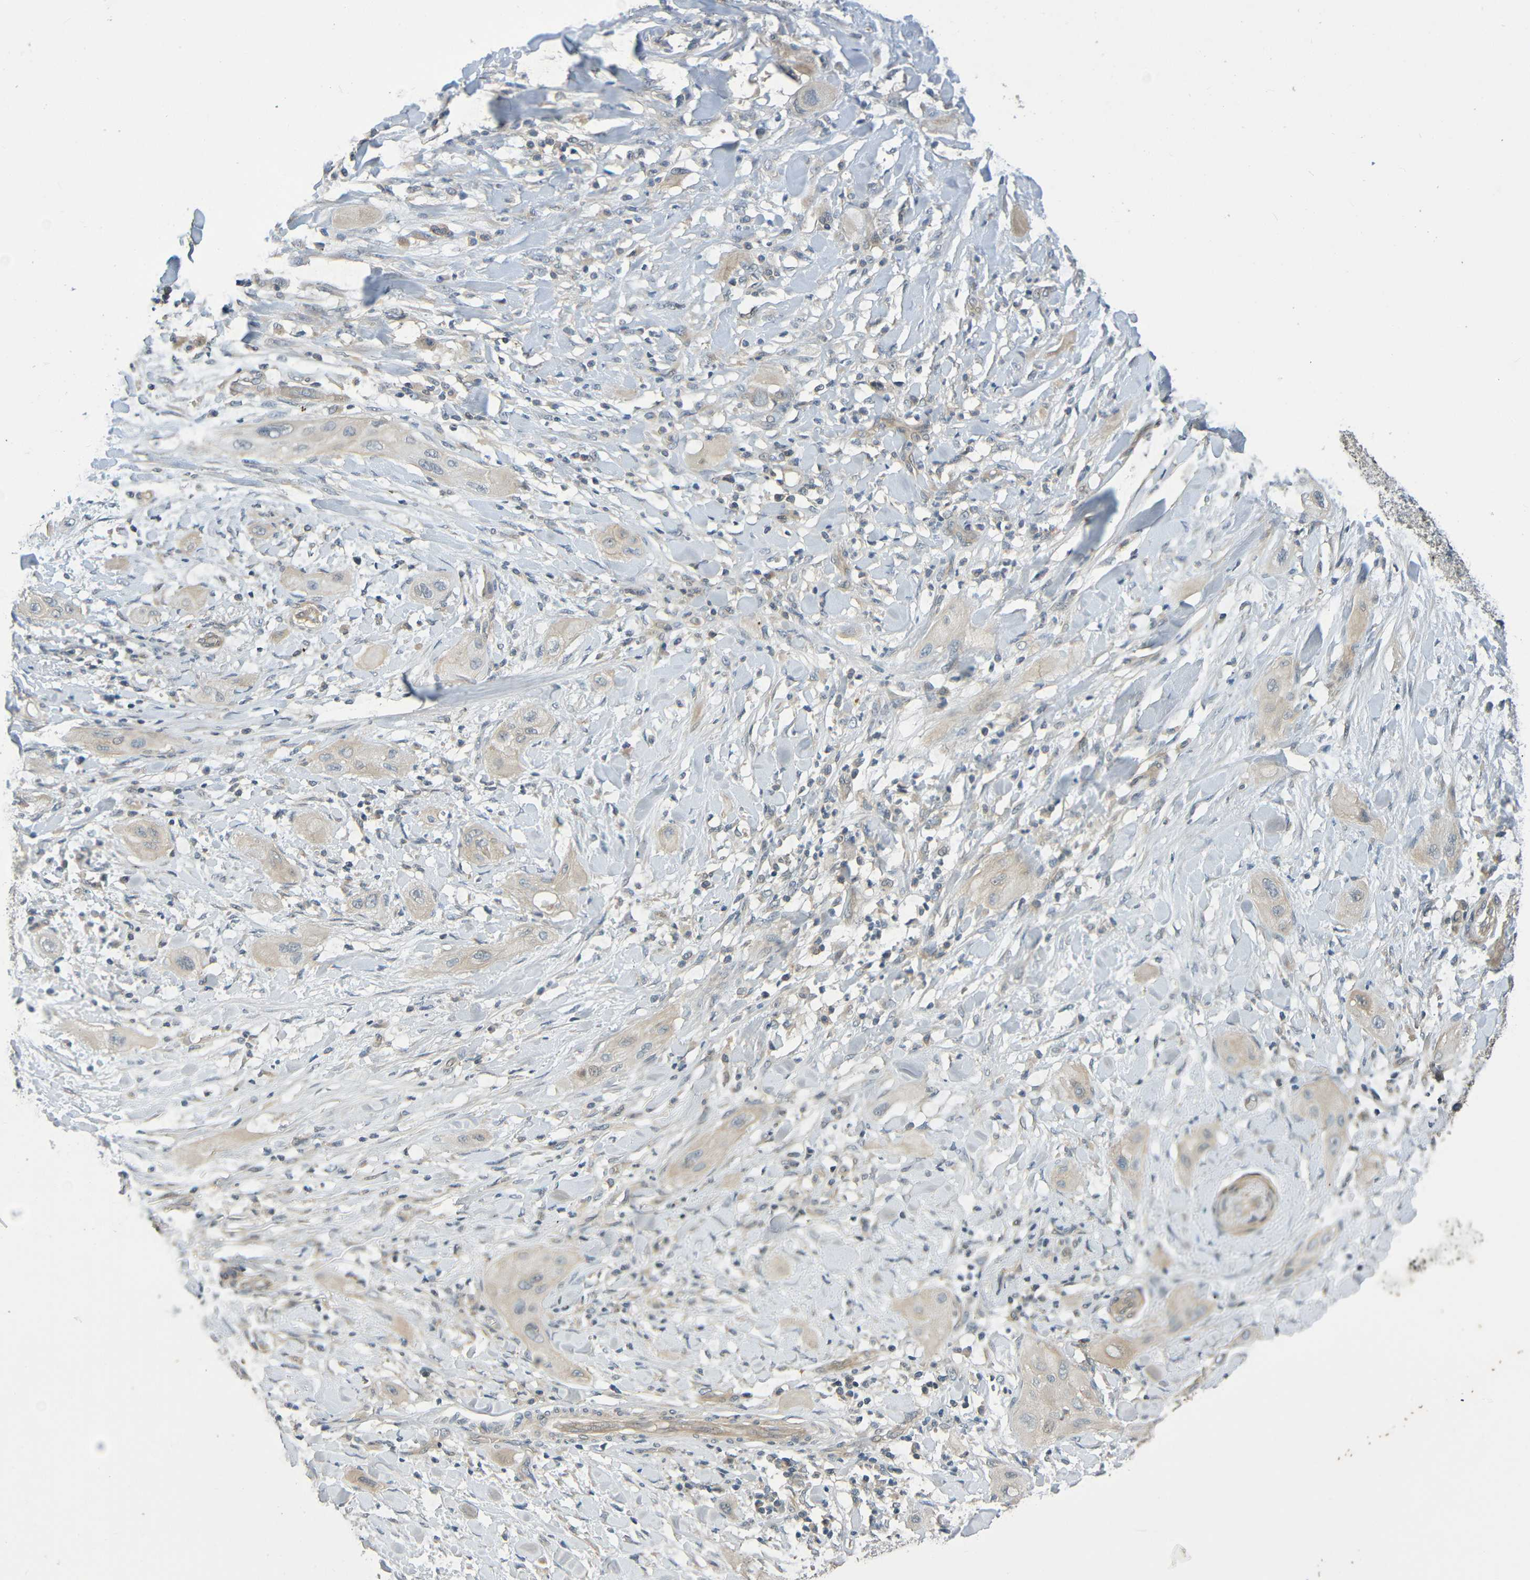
{"staining": {"intensity": "weak", "quantity": ">75%", "location": "cytoplasmic/membranous"}, "tissue": "lung cancer", "cell_type": "Tumor cells", "image_type": "cancer", "snomed": [{"axis": "morphology", "description": "Squamous cell carcinoma, NOS"}, {"axis": "topography", "description": "Lung"}], "caption": "Brown immunohistochemical staining in squamous cell carcinoma (lung) exhibits weak cytoplasmic/membranous staining in about >75% of tumor cells. The protein is stained brown, and the nuclei are stained in blue (DAB (3,3'-diaminobenzidine) IHC with brightfield microscopy, high magnification).", "gene": "CYP4F2", "patient": {"sex": "female", "age": 47}}